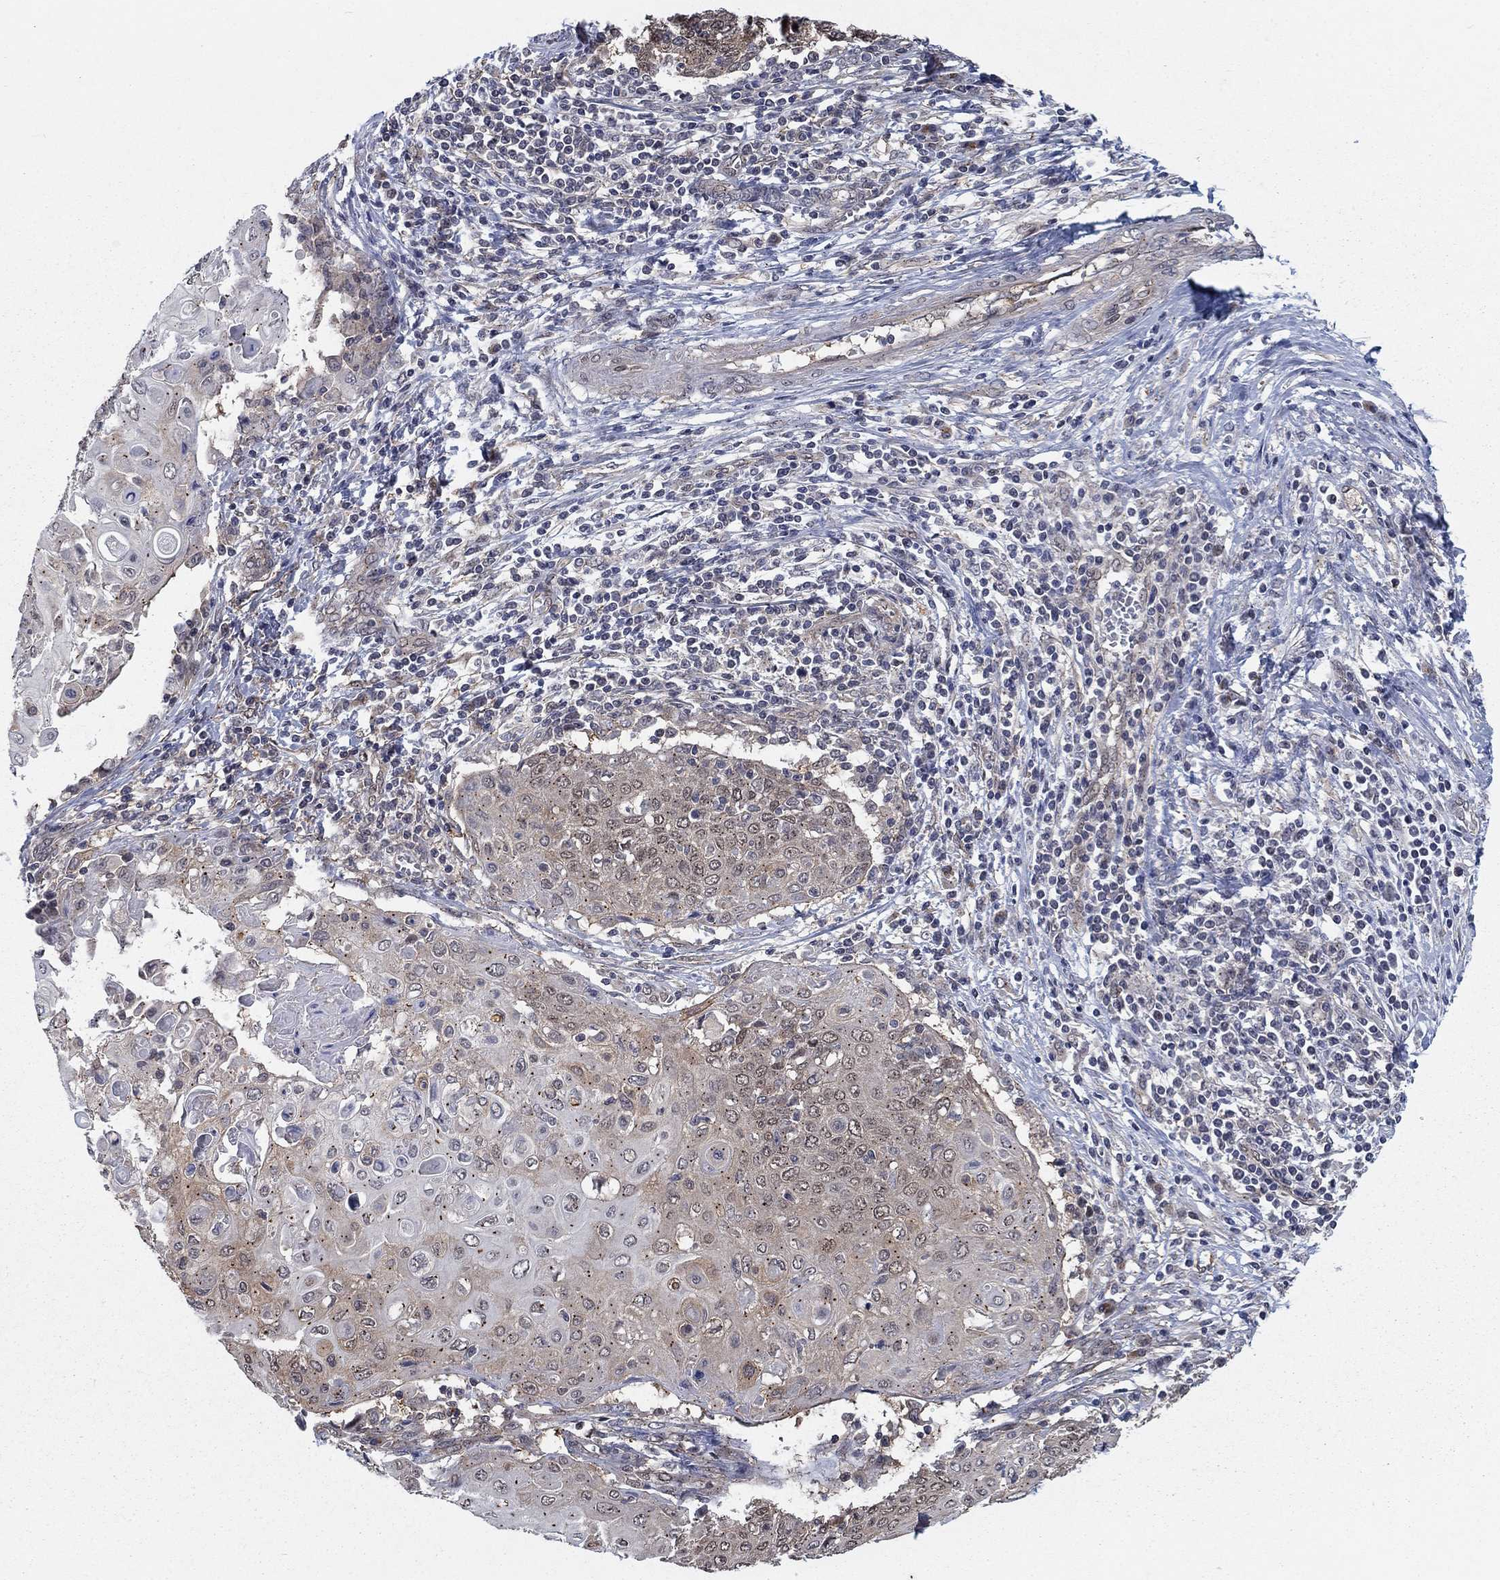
{"staining": {"intensity": "moderate", "quantity": "25%-75%", "location": "cytoplasmic/membranous"}, "tissue": "cervical cancer", "cell_type": "Tumor cells", "image_type": "cancer", "snomed": [{"axis": "morphology", "description": "Squamous cell carcinoma, NOS"}, {"axis": "topography", "description": "Cervix"}], "caption": "DAB immunohistochemical staining of squamous cell carcinoma (cervical) demonstrates moderate cytoplasmic/membranous protein staining in about 25%-75% of tumor cells. (DAB (3,3'-diaminobenzidine) = brown stain, brightfield microscopy at high magnification).", "gene": "SH3RF1", "patient": {"sex": "female", "age": 39}}